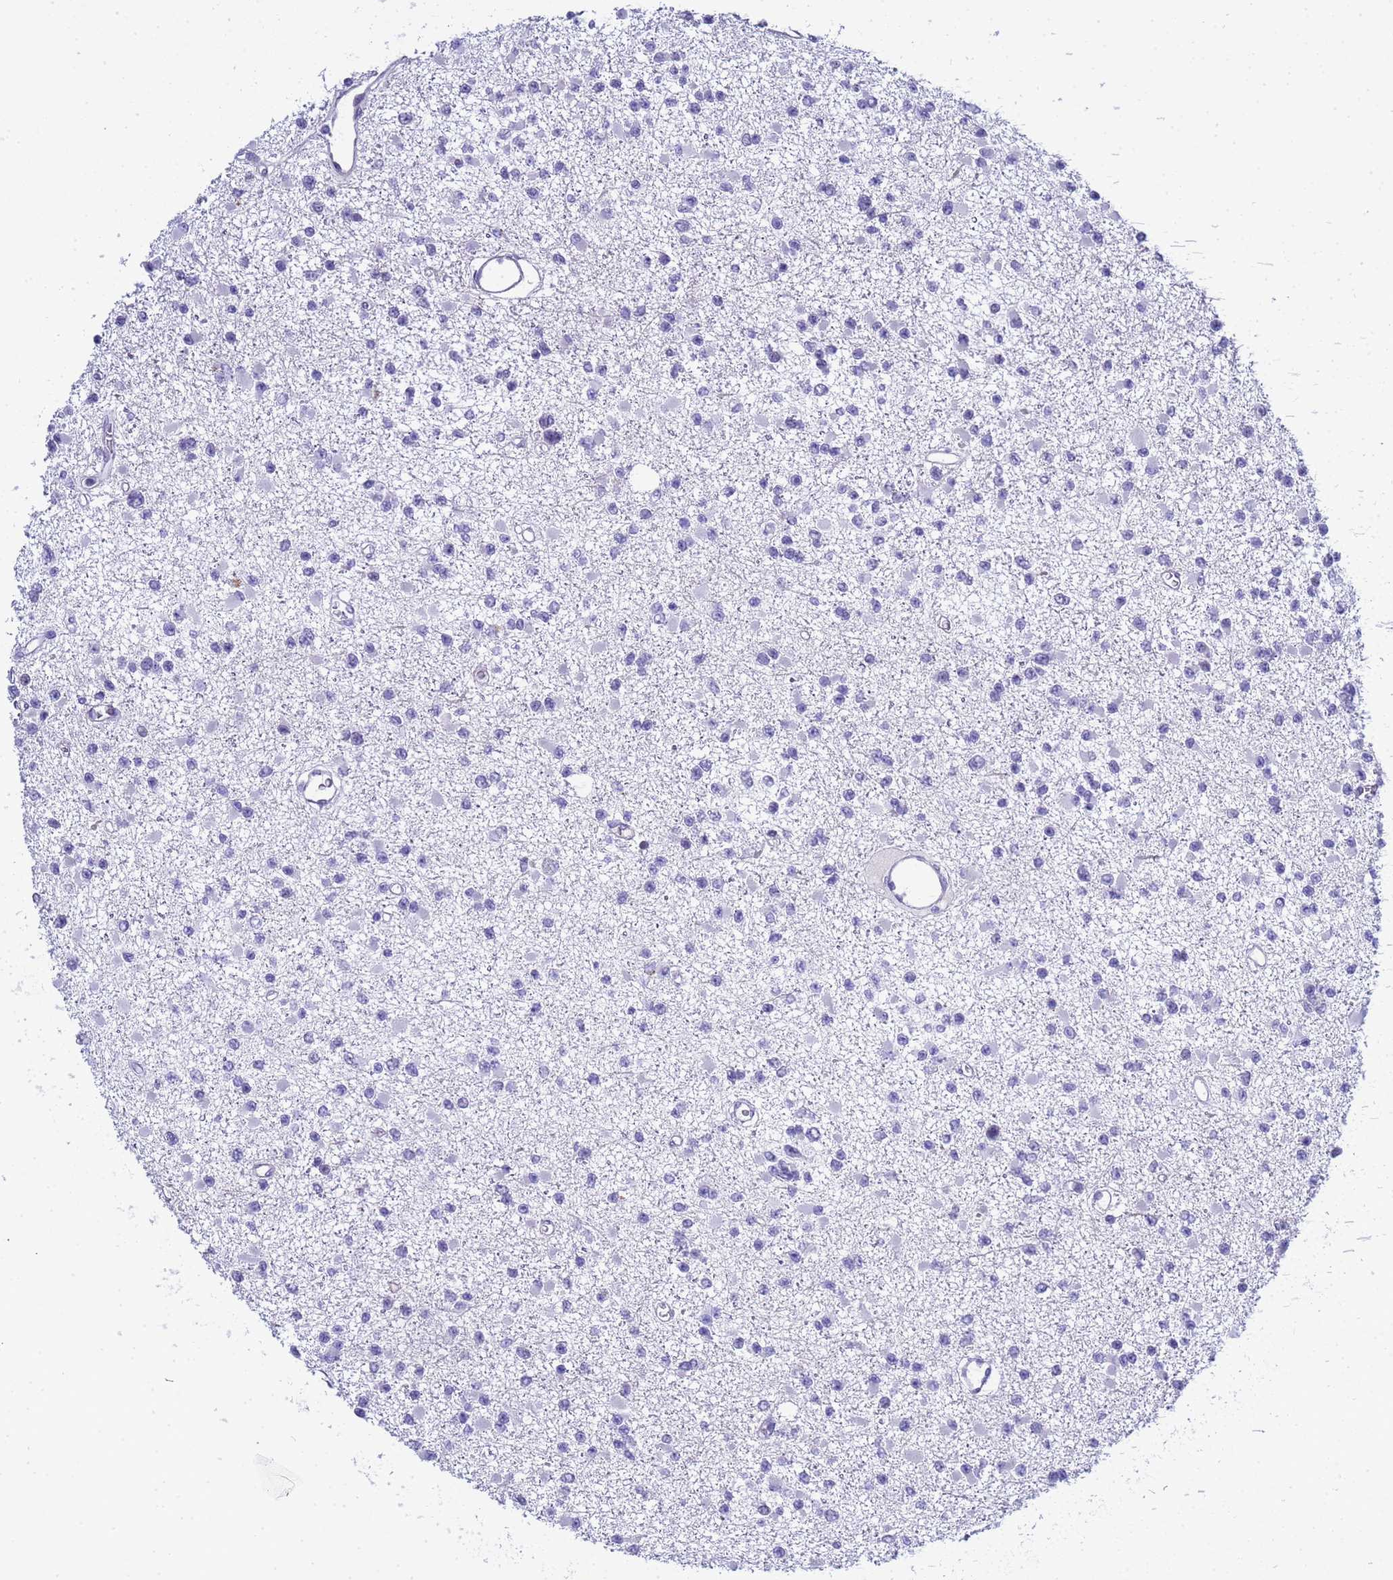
{"staining": {"intensity": "negative", "quantity": "none", "location": "none"}, "tissue": "glioma", "cell_type": "Tumor cells", "image_type": "cancer", "snomed": [{"axis": "morphology", "description": "Glioma, malignant, Low grade"}, {"axis": "topography", "description": "Brain"}], "caption": "A high-resolution micrograph shows immunohistochemistry staining of low-grade glioma (malignant), which displays no significant positivity in tumor cells. (Brightfield microscopy of DAB (3,3'-diaminobenzidine) IHC at high magnification).", "gene": "CTRC", "patient": {"sex": "female", "age": 22}}